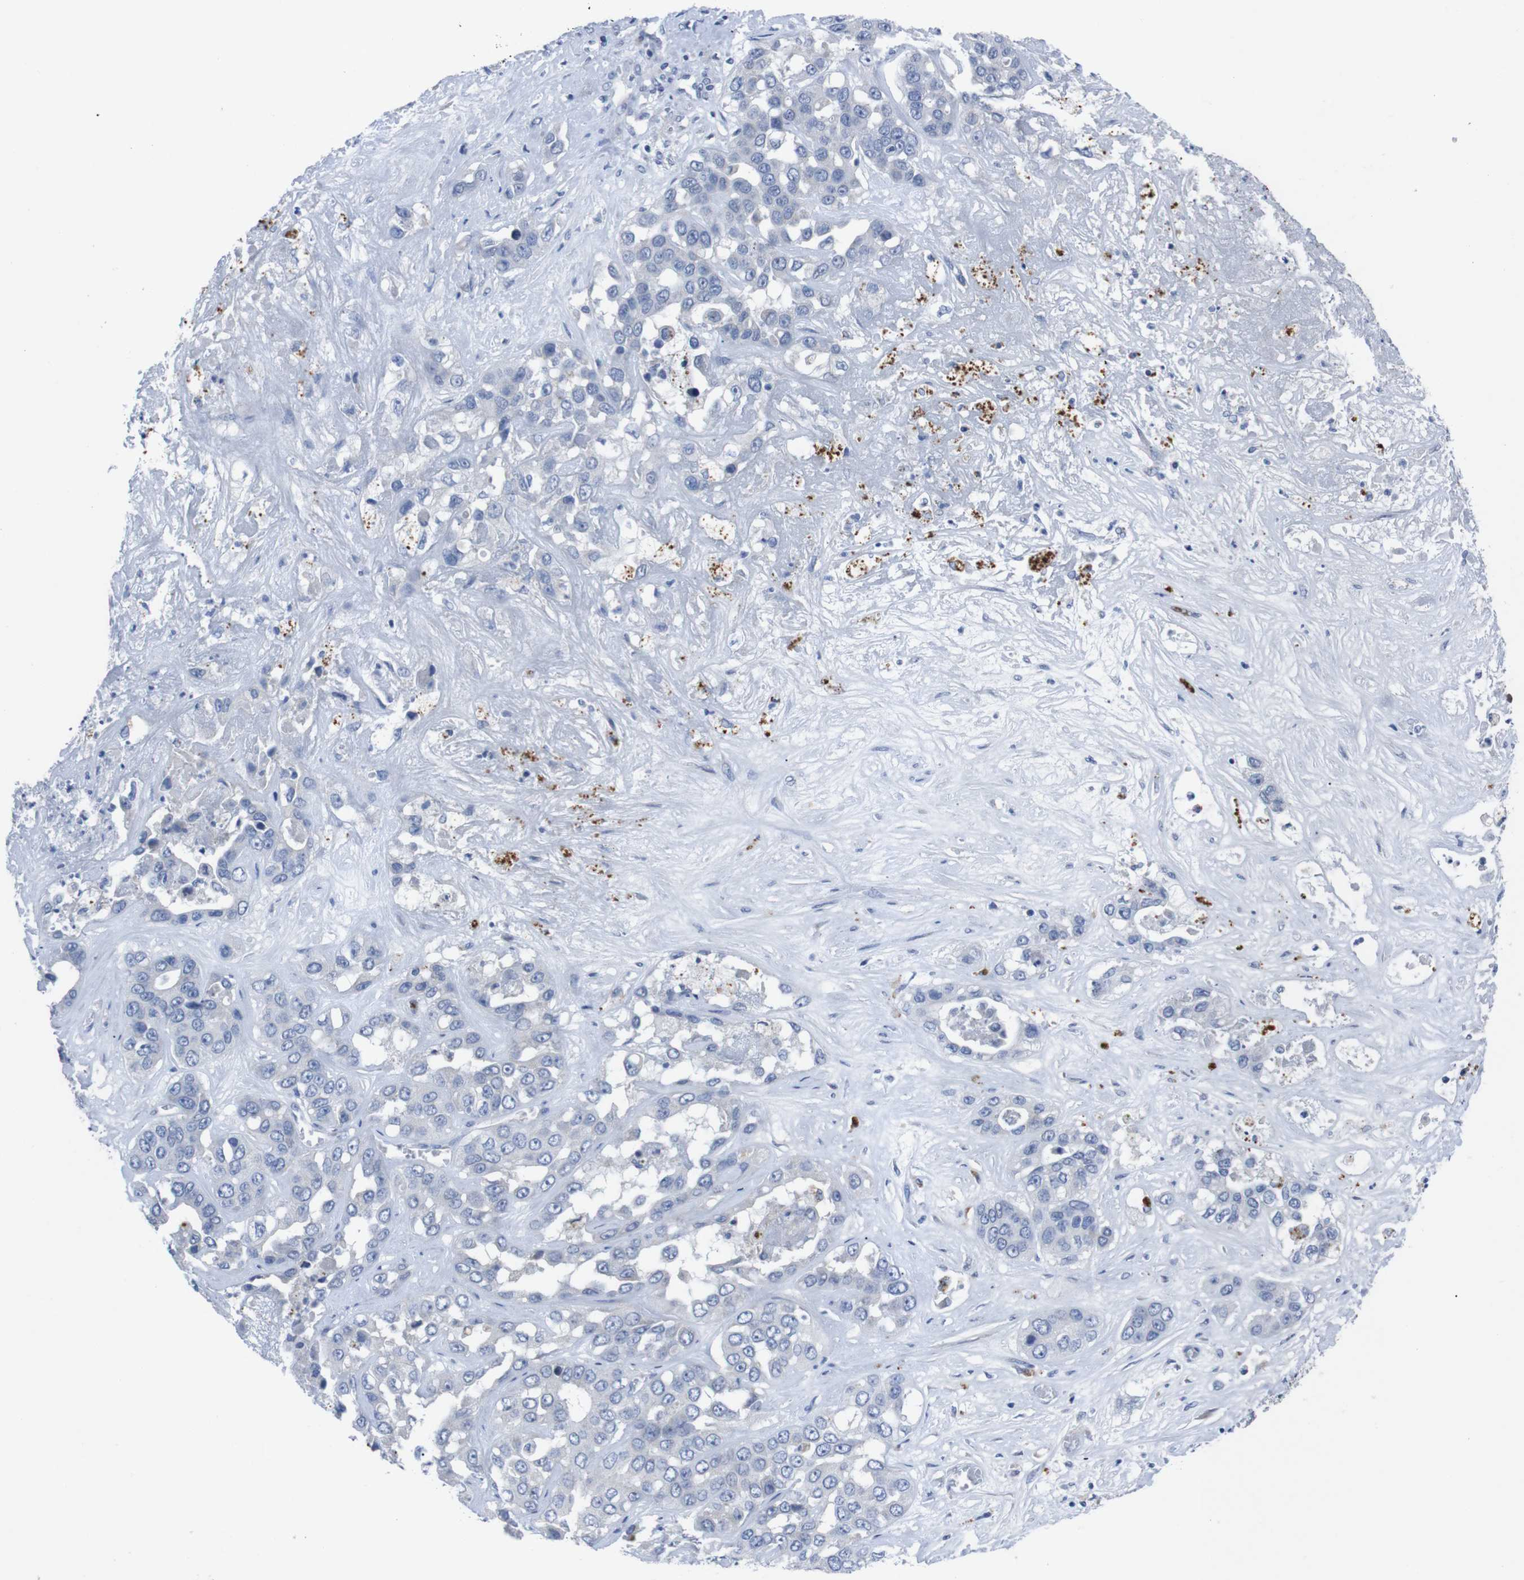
{"staining": {"intensity": "negative", "quantity": "none", "location": "none"}, "tissue": "liver cancer", "cell_type": "Tumor cells", "image_type": "cancer", "snomed": [{"axis": "morphology", "description": "Cholangiocarcinoma"}, {"axis": "topography", "description": "Liver"}], "caption": "IHC photomicrograph of liver cancer (cholangiocarcinoma) stained for a protein (brown), which displays no positivity in tumor cells.", "gene": "IRF4", "patient": {"sex": "female", "age": 52}}